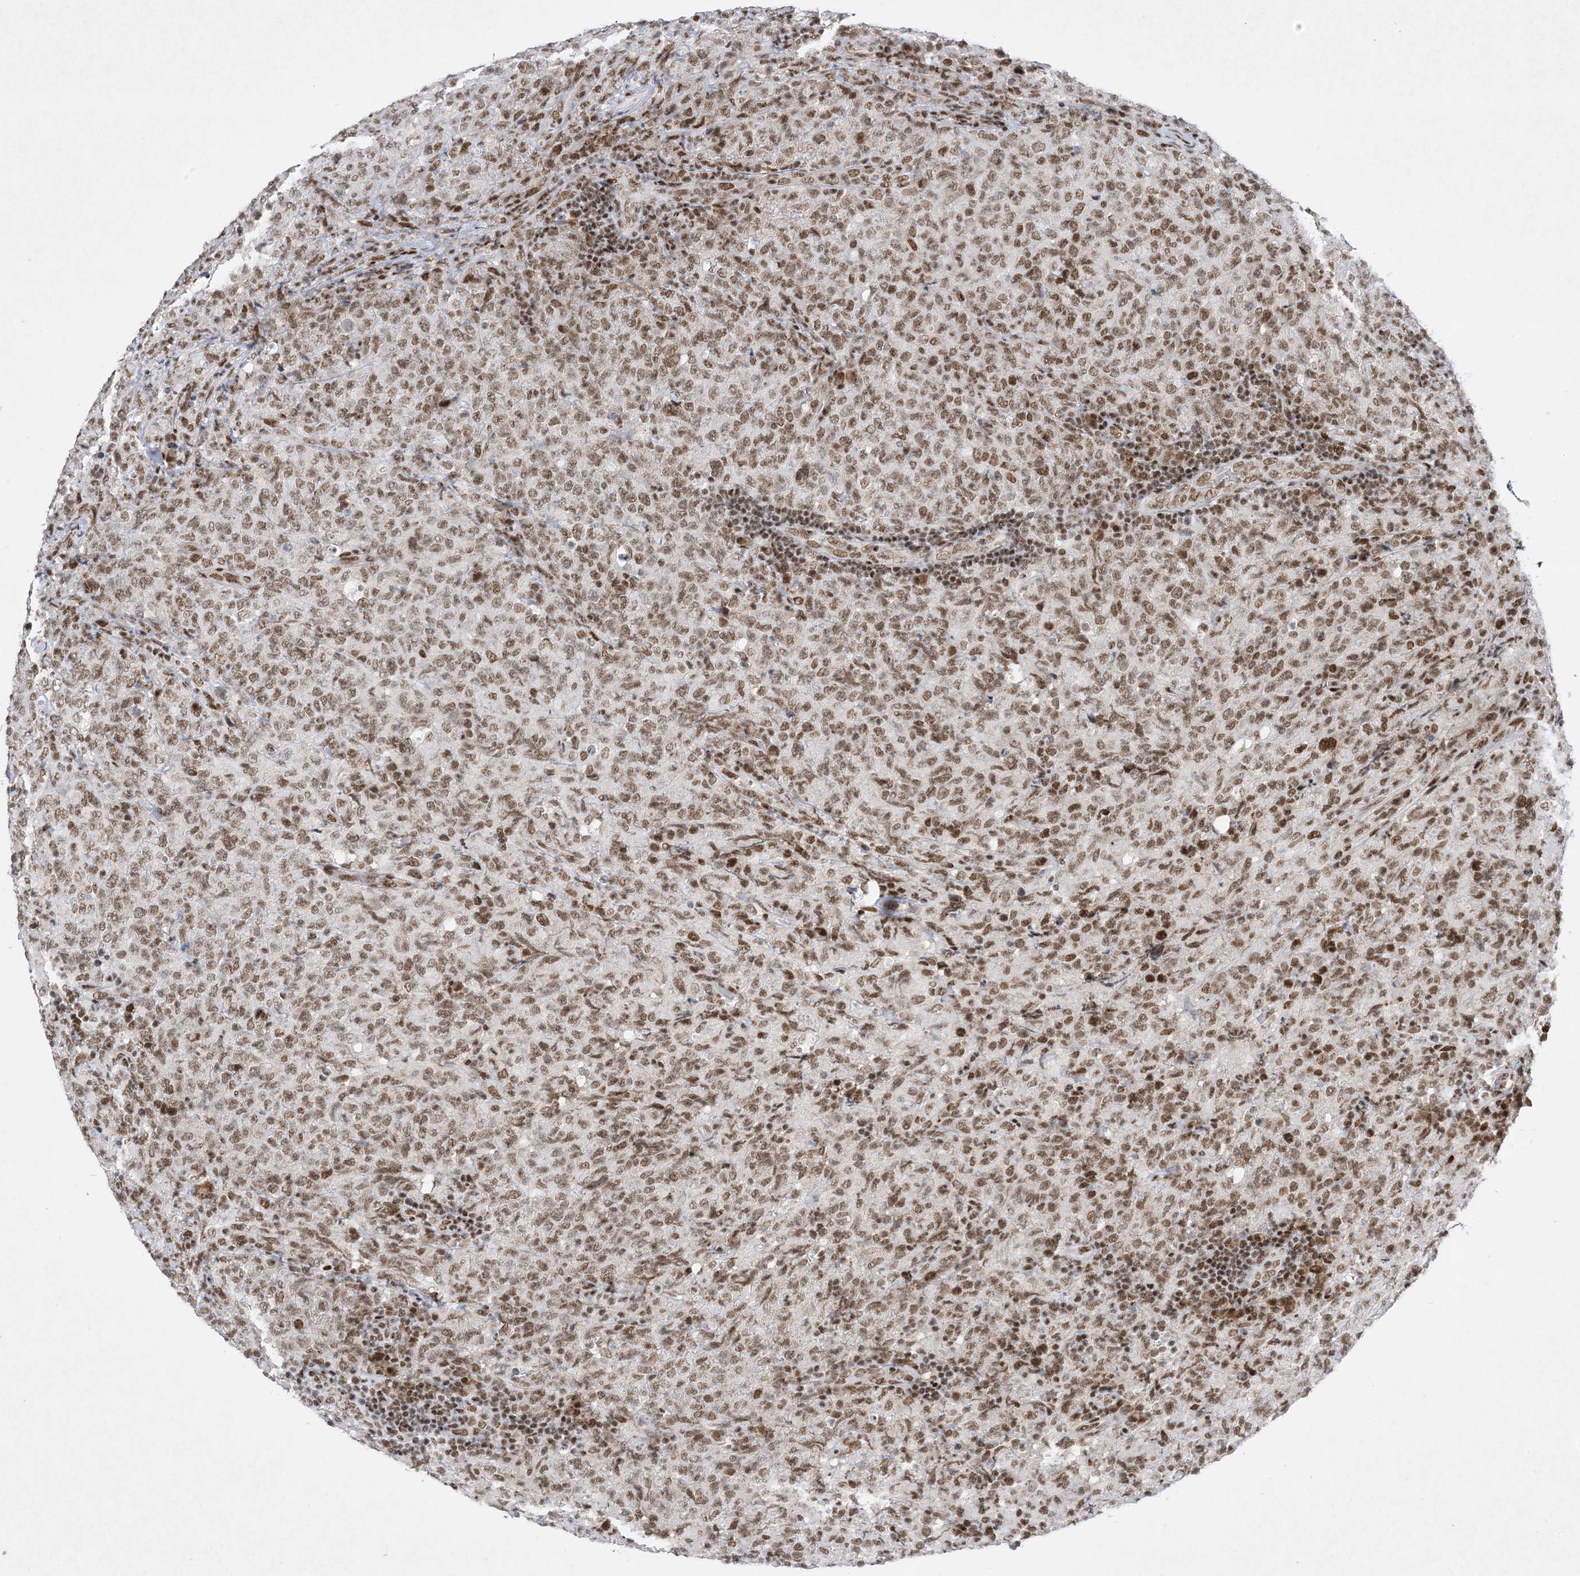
{"staining": {"intensity": "moderate", "quantity": ">75%", "location": "nuclear"}, "tissue": "lymphoma", "cell_type": "Tumor cells", "image_type": "cancer", "snomed": [{"axis": "morphology", "description": "Malignant lymphoma, non-Hodgkin's type, High grade"}, {"axis": "topography", "description": "Tonsil"}], "caption": "Immunohistochemical staining of high-grade malignant lymphoma, non-Hodgkin's type exhibits moderate nuclear protein staining in about >75% of tumor cells.", "gene": "PKNOX2", "patient": {"sex": "female", "age": 36}}